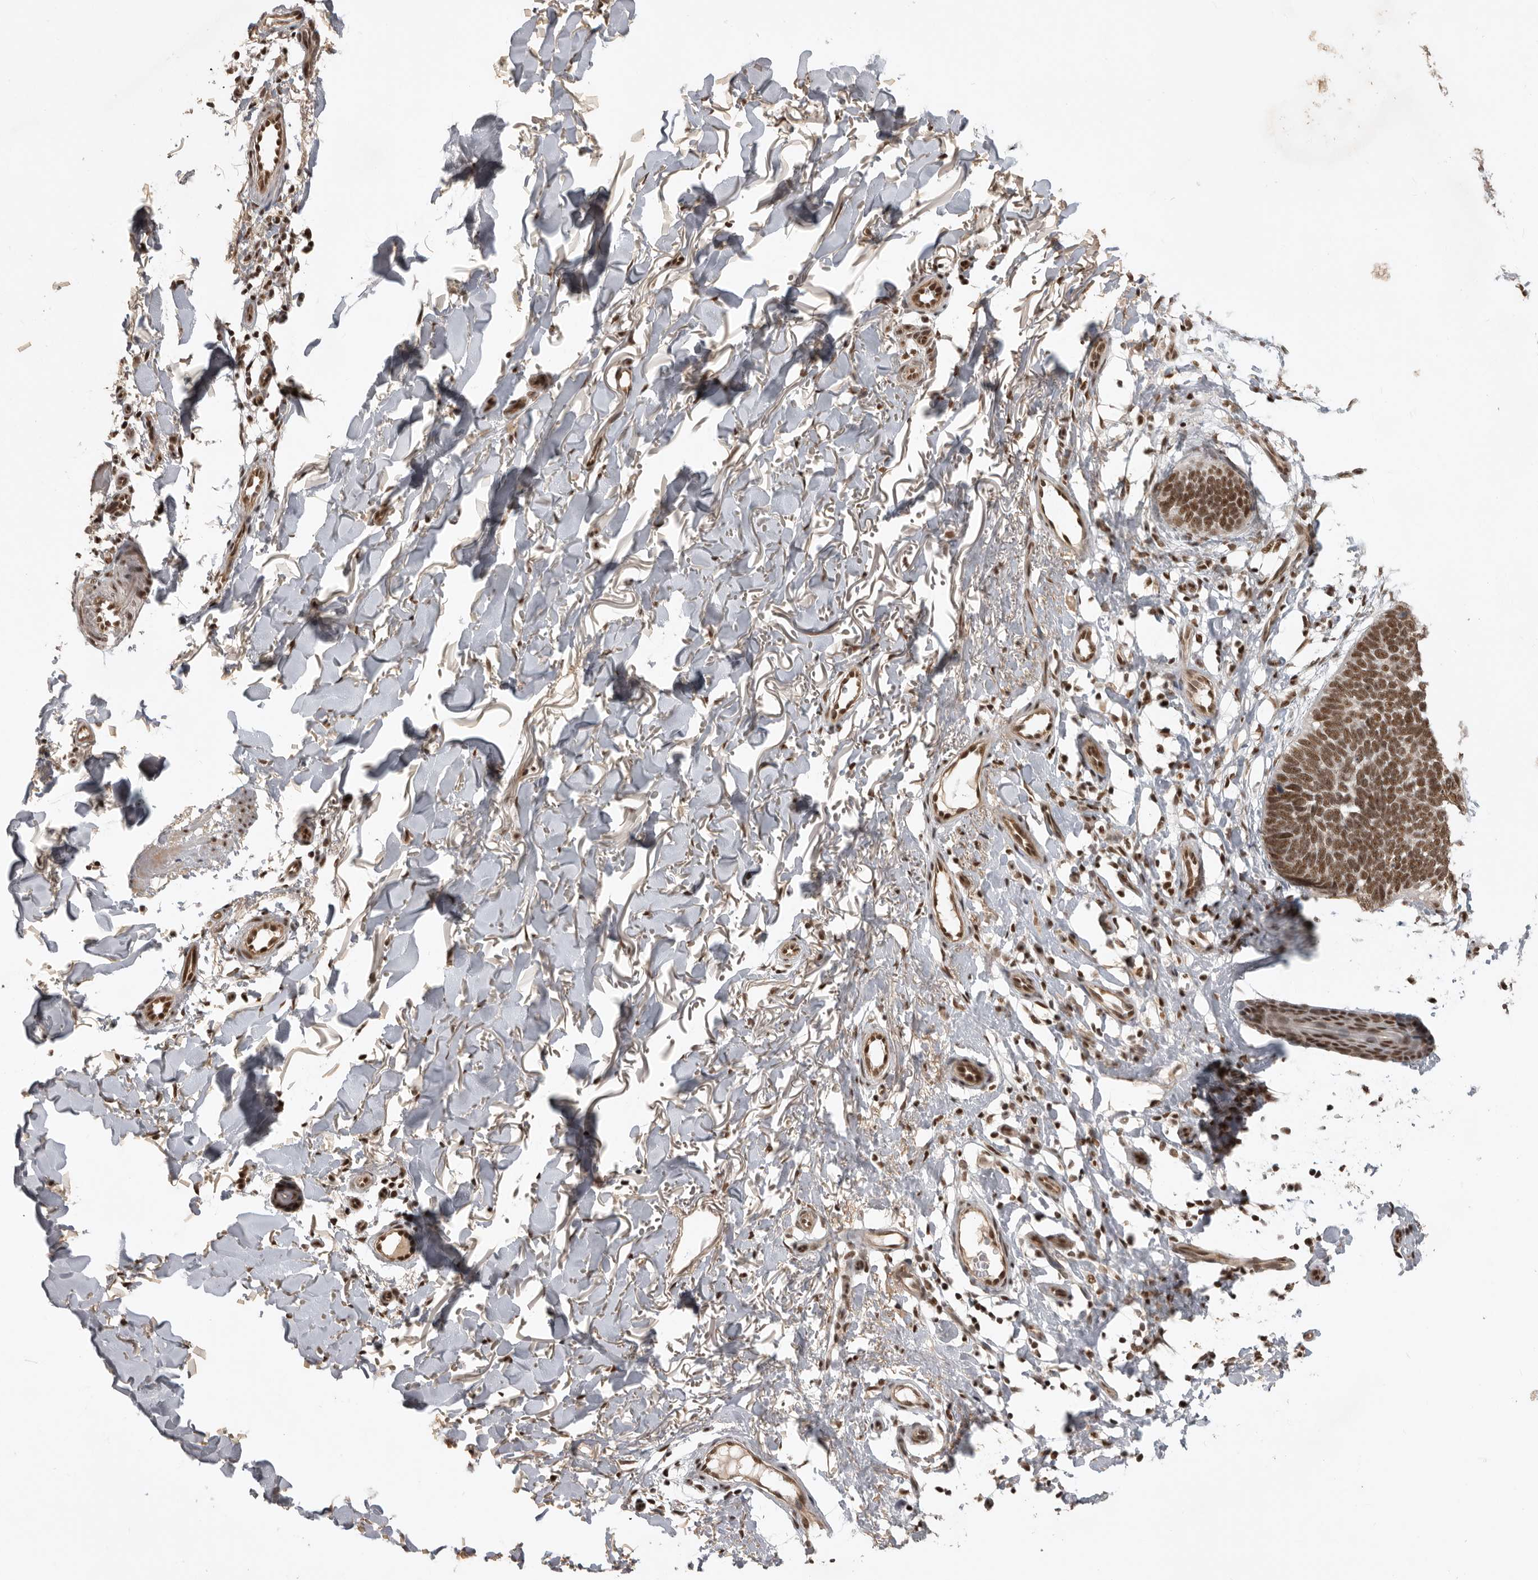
{"staining": {"intensity": "moderate", "quantity": ">75%", "location": "nuclear"}, "tissue": "skin cancer", "cell_type": "Tumor cells", "image_type": "cancer", "snomed": [{"axis": "morphology", "description": "Normal tissue, NOS"}, {"axis": "morphology", "description": "Basal cell carcinoma"}, {"axis": "topography", "description": "Skin"}], "caption": "Skin basal cell carcinoma tissue shows moderate nuclear positivity in about >75% of tumor cells, visualized by immunohistochemistry.", "gene": "CBLL1", "patient": {"sex": "male", "age": 77}}